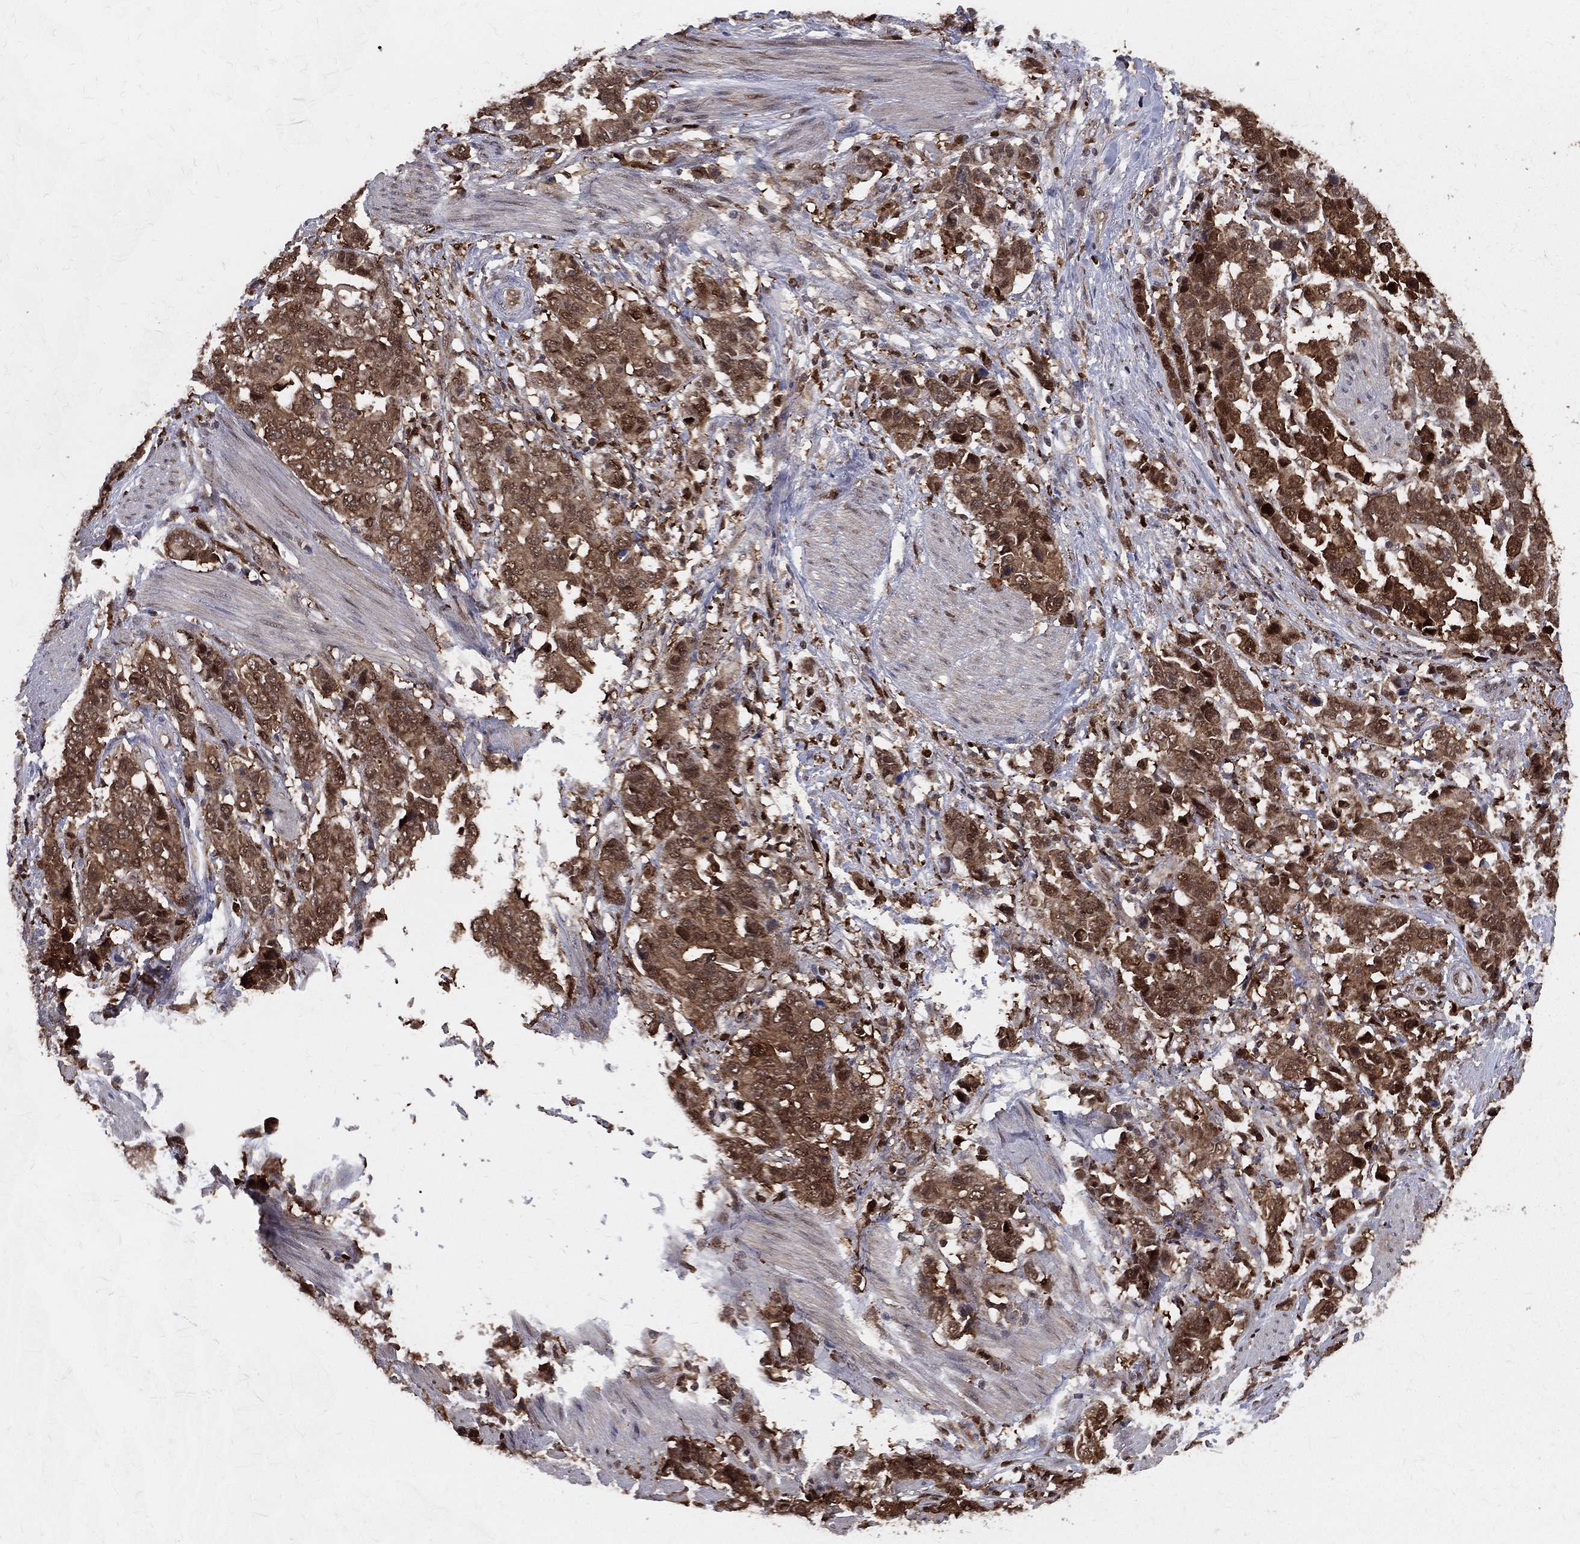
{"staining": {"intensity": "strong", "quantity": ">75%", "location": "cytoplasmic/membranous,nuclear"}, "tissue": "stomach cancer", "cell_type": "Tumor cells", "image_type": "cancer", "snomed": [{"axis": "morphology", "description": "Adenocarcinoma, NOS"}, {"axis": "topography", "description": "Stomach, upper"}], "caption": "High-magnification brightfield microscopy of stomach cancer (adenocarcinoma) stained with DAB (3,3'-diaminobenzidine) (brown) and counterstained with hematoxylin (blue). tumor cells exhibit strong cytoplasmic/membranous and nuclear staining is appreciated in approximately>75% of cells.", "gene": "ENO1", "patient": {"sex": "male", "age": 69}}